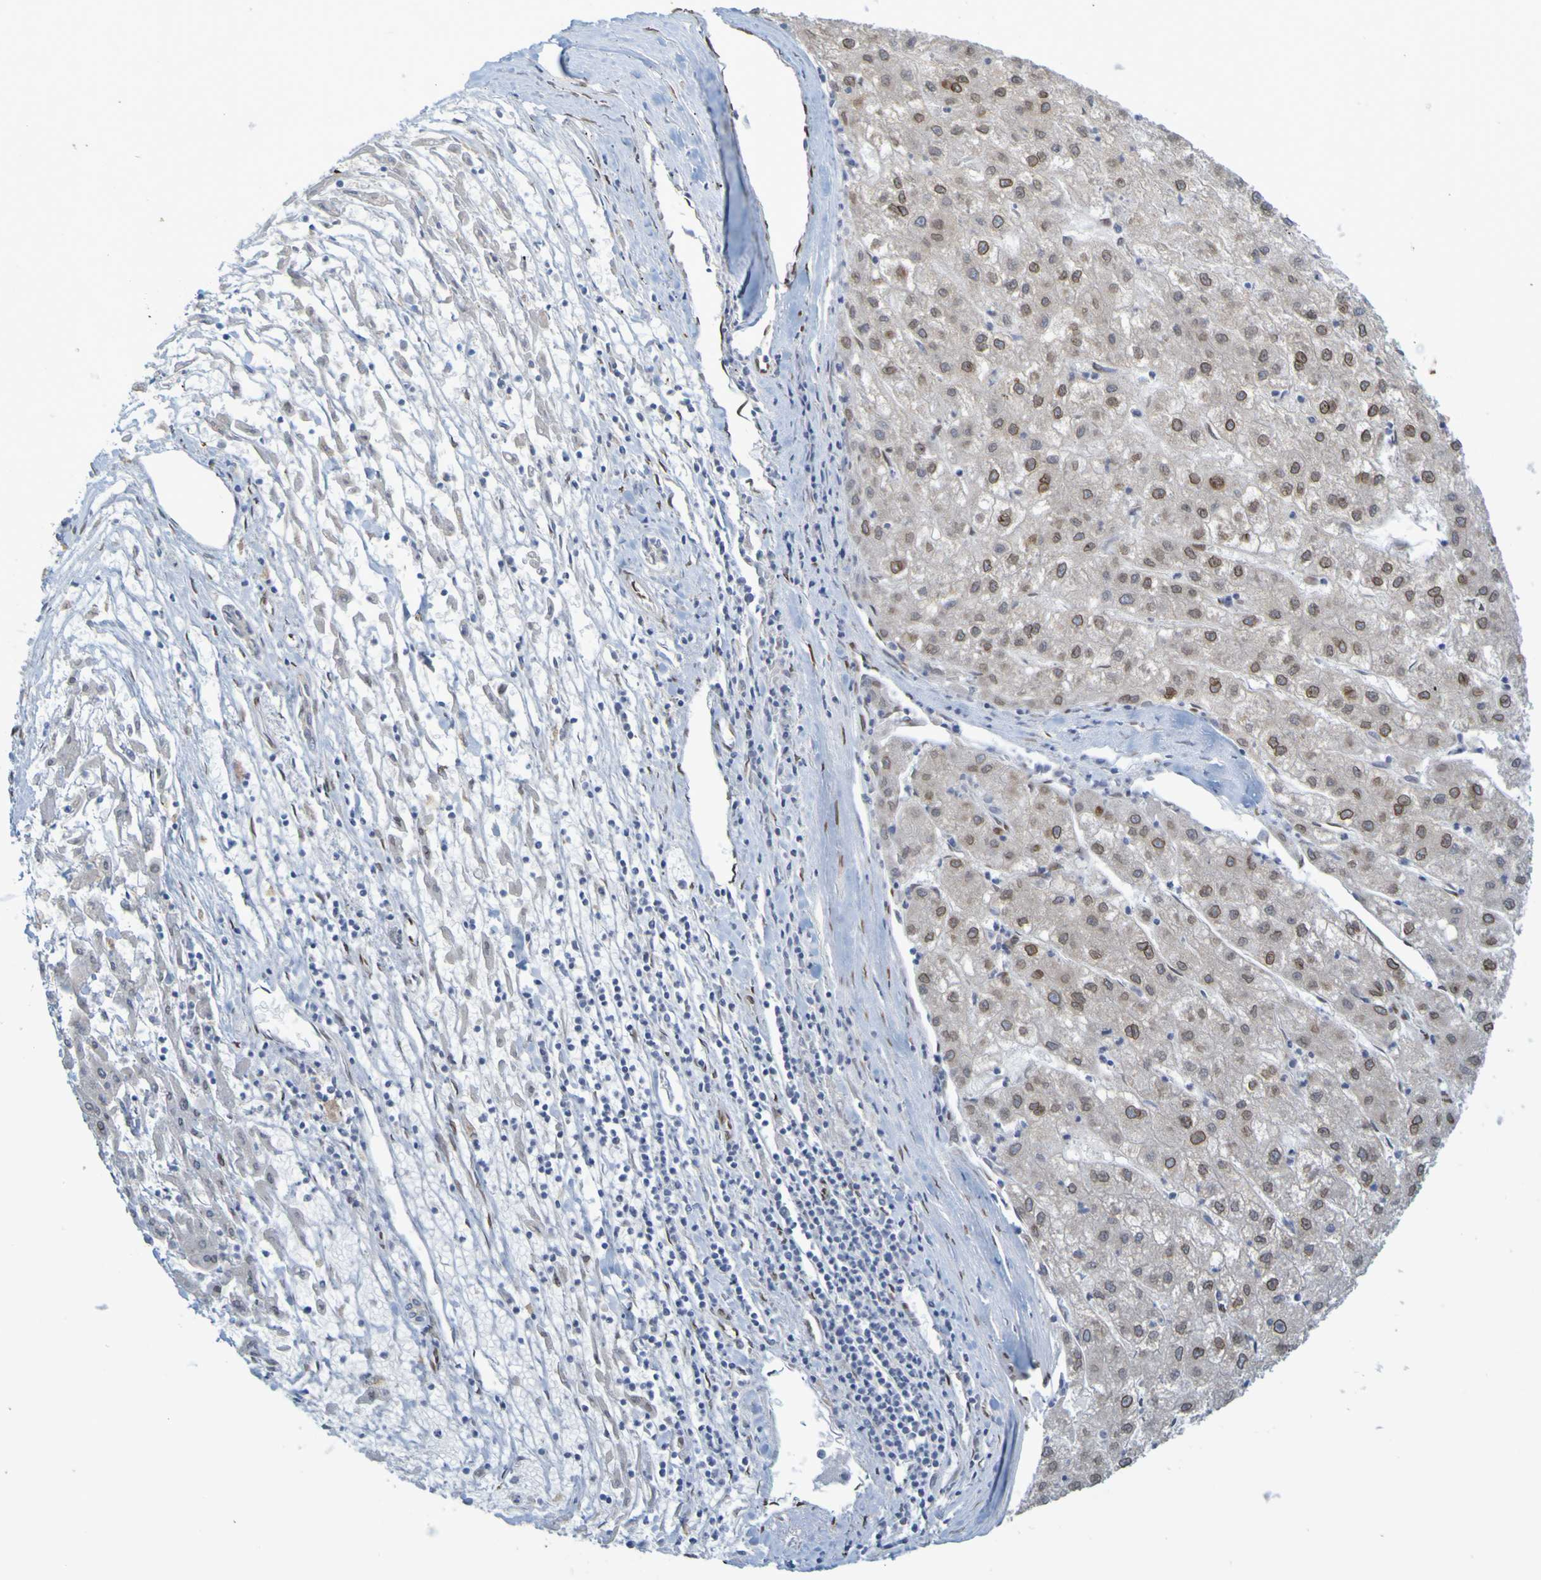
{"staining": {"intensity": "moderate", "quantity": "25%-75%", "location": "cytoplasmic/membranous,nuclear"}, "tissue": "liver cancer", "cell_type": "Tumor cells", "image_type": "cancer", "snomed": [{"axis": "morphology", "description": "Carcinoma, Hepatocellular, NOS"}, {"axis": "topography", "description": "Liver"}], "caption": "Immunohistochemistry image of neoplastic tissue: human liver hepatocellular carcinoma stained using immunohistochemistry (IHC) displays medium levels of moderate protein expression localized specifically in the cytoplasmic/membranous and nuclear of tumor cells, appearing as a cytoplasmic/membranous and nuclear brown color.", "gene": "MAG", "patient": {"sex": "male", "age": 72}}